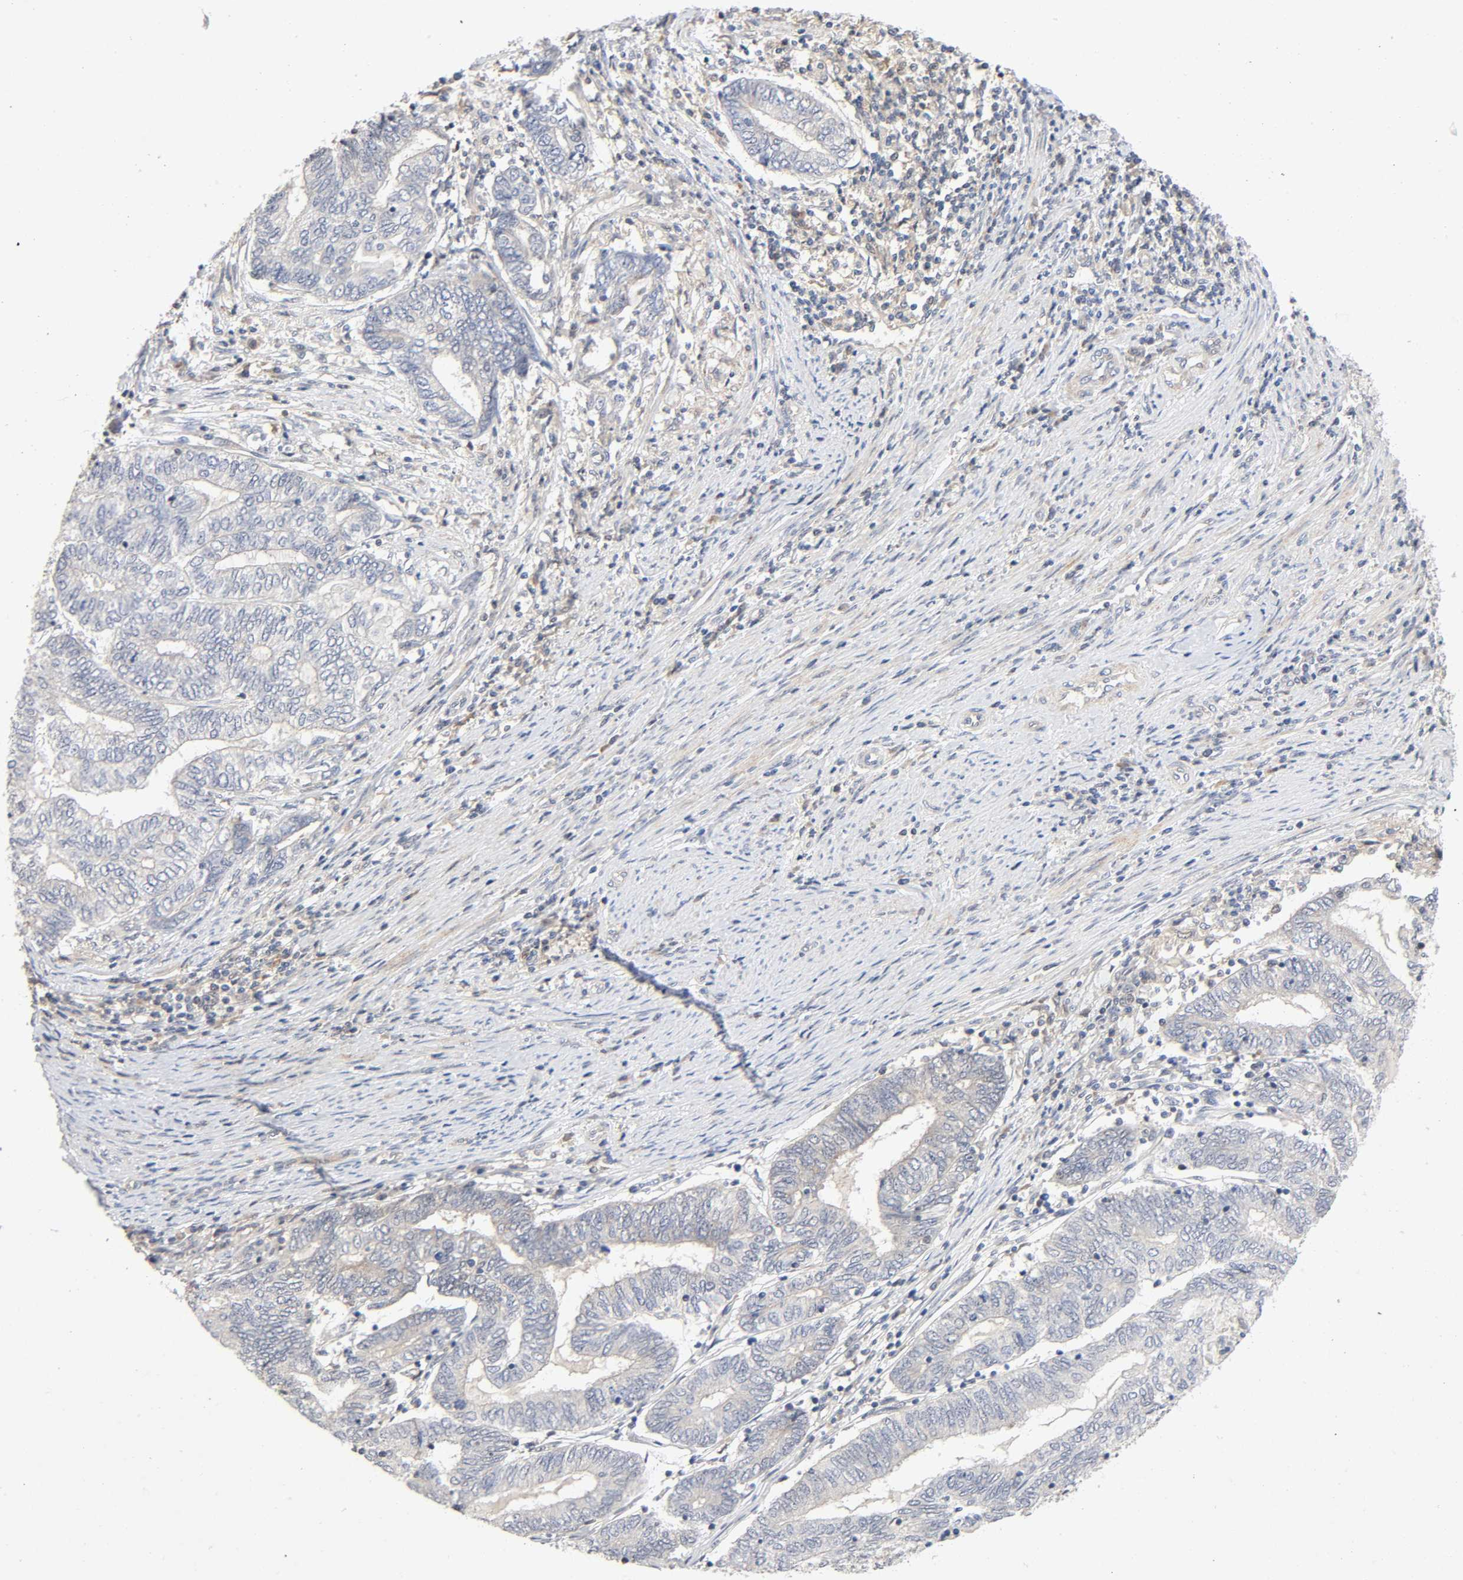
{"staining": {"intensity": "weak", "quantity": ">75%", "location": "cytoplasmic/membranous"}, "tissue": "endometrial cancer", "cell_type": "Tumor cells", "image_type": "cancer", "snomed": [{"axis": "morphology", "description": "Adenocarcinoma, NOS"}, {"axis": "topography", "description": "Uterus"}, {"axis": "topography", "description": "Endometrium"}], "caption": "A high-resolution image shows immunohistochemistry staining of endometrial adenocarcinoma, which reveals weak cytoplasmic/membranous expression in approximately >75% of tumor cells.", "gene": "CASP9", "patient": {"sex": "female", "age": 70}}